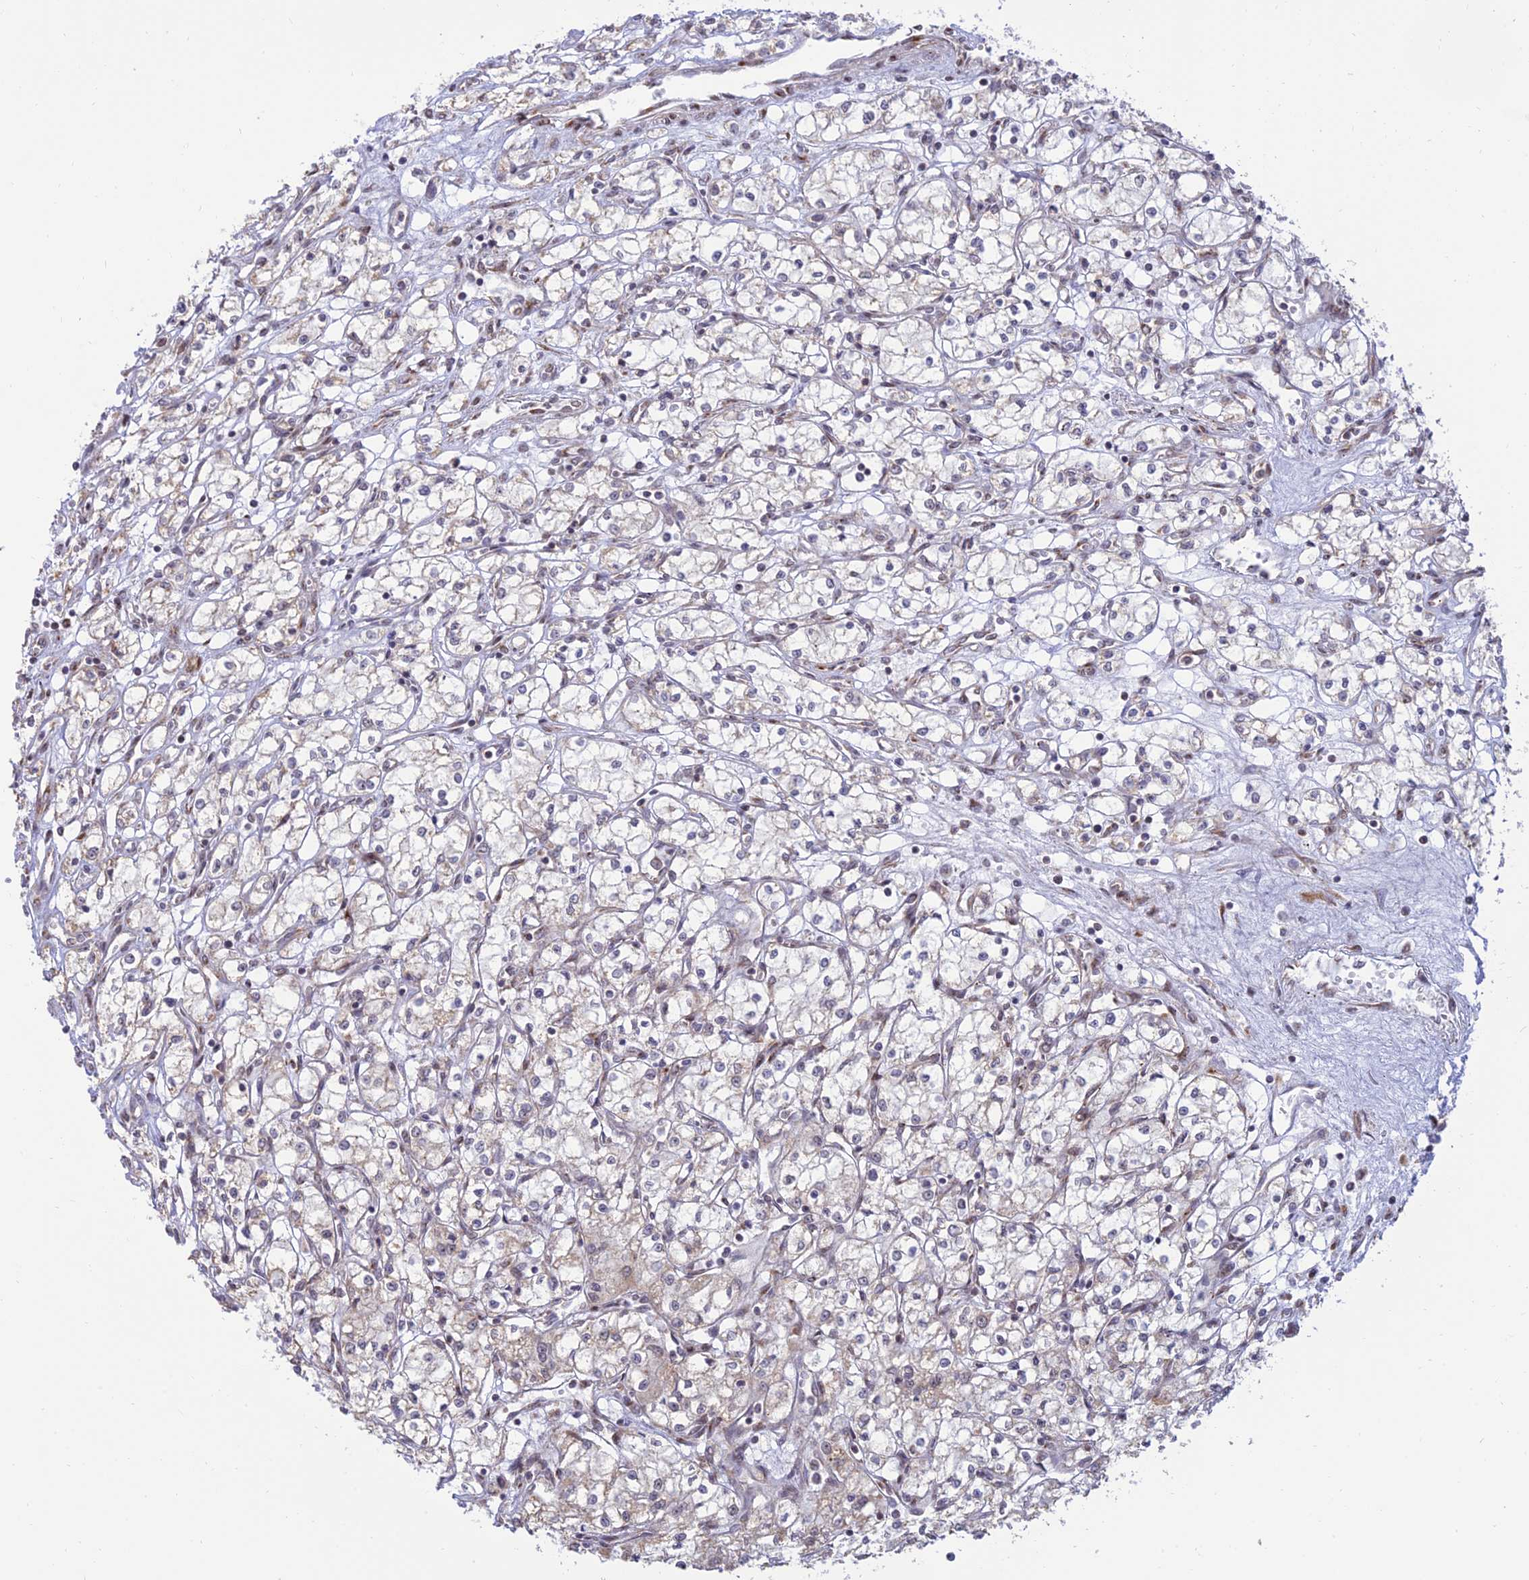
{"staining": {"intensity": "negative", "quantity": "none", "location": "none"}, "tissue": "renal cancer", "cell_type": "Tumor cells", "image_type": "cancer", "snomed": [{"axis": "morphology", "description": "Adenocarcinoma, NOS"}, {"axis": "topography", "description": "Kidney"}], "caption": "A micrograph of renal adenocarcinoma stained for a protein reveals no brown staining in tumor cells.", "gene": "GOLGA3", "patient": {"sex": "male", "age": 59}}